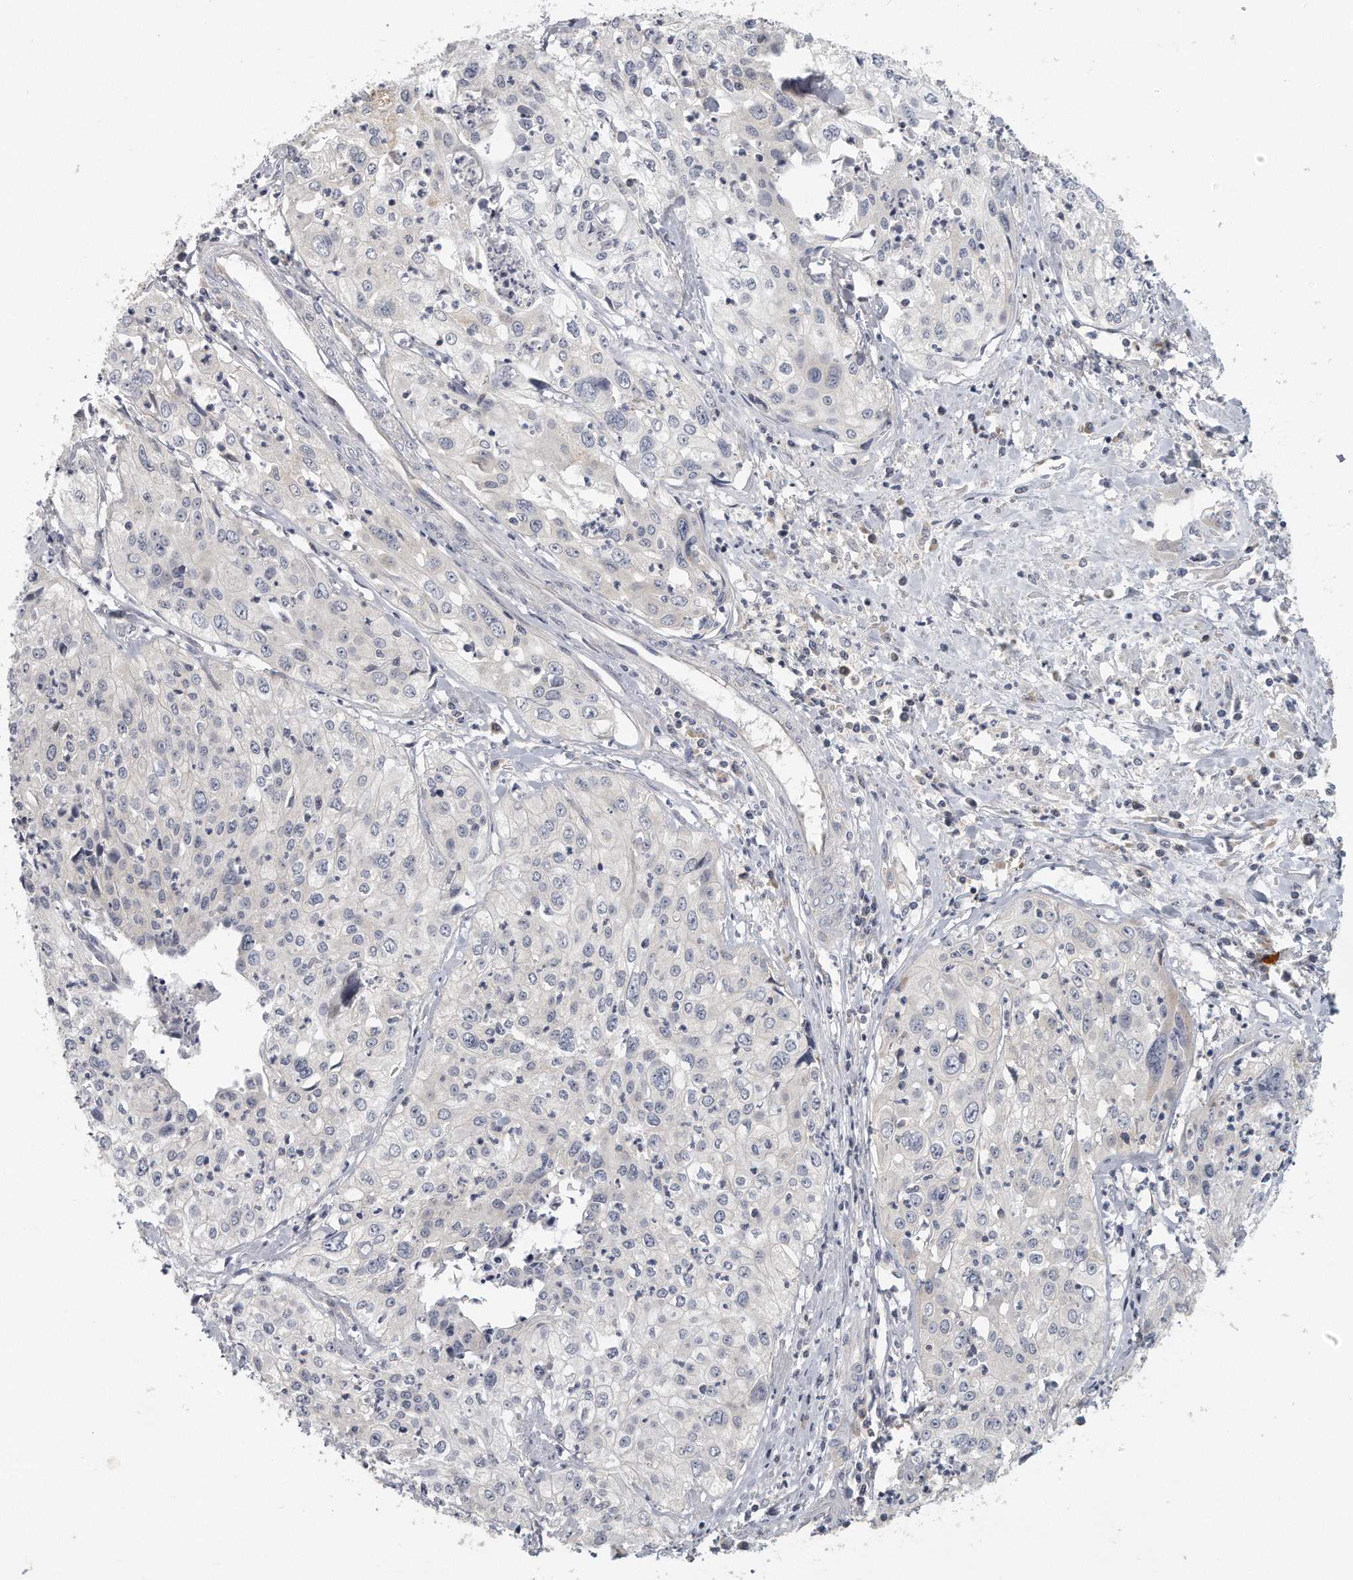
{"staining": {"intensity": "negative", "quantity": "none", "location": "none"}, "tissue": "cervical cancer", "cell_type": "Tumor cells", "image_type": "cancer", "snomed": [{"axis": "morphology", "description": "Squamous cell carcinoma, NOS"}, {"axis": "topography", "description": "Cervix"}], "caption": "High power microscopy photomicrograph of an immunohistochemistry (IHC) photomicrograph of squamous cell carcinoma (cervical), revealing no significant expression in tumor cells.", "gene": "EIF3I", "patient": {"sex": "female", "age": 31}}